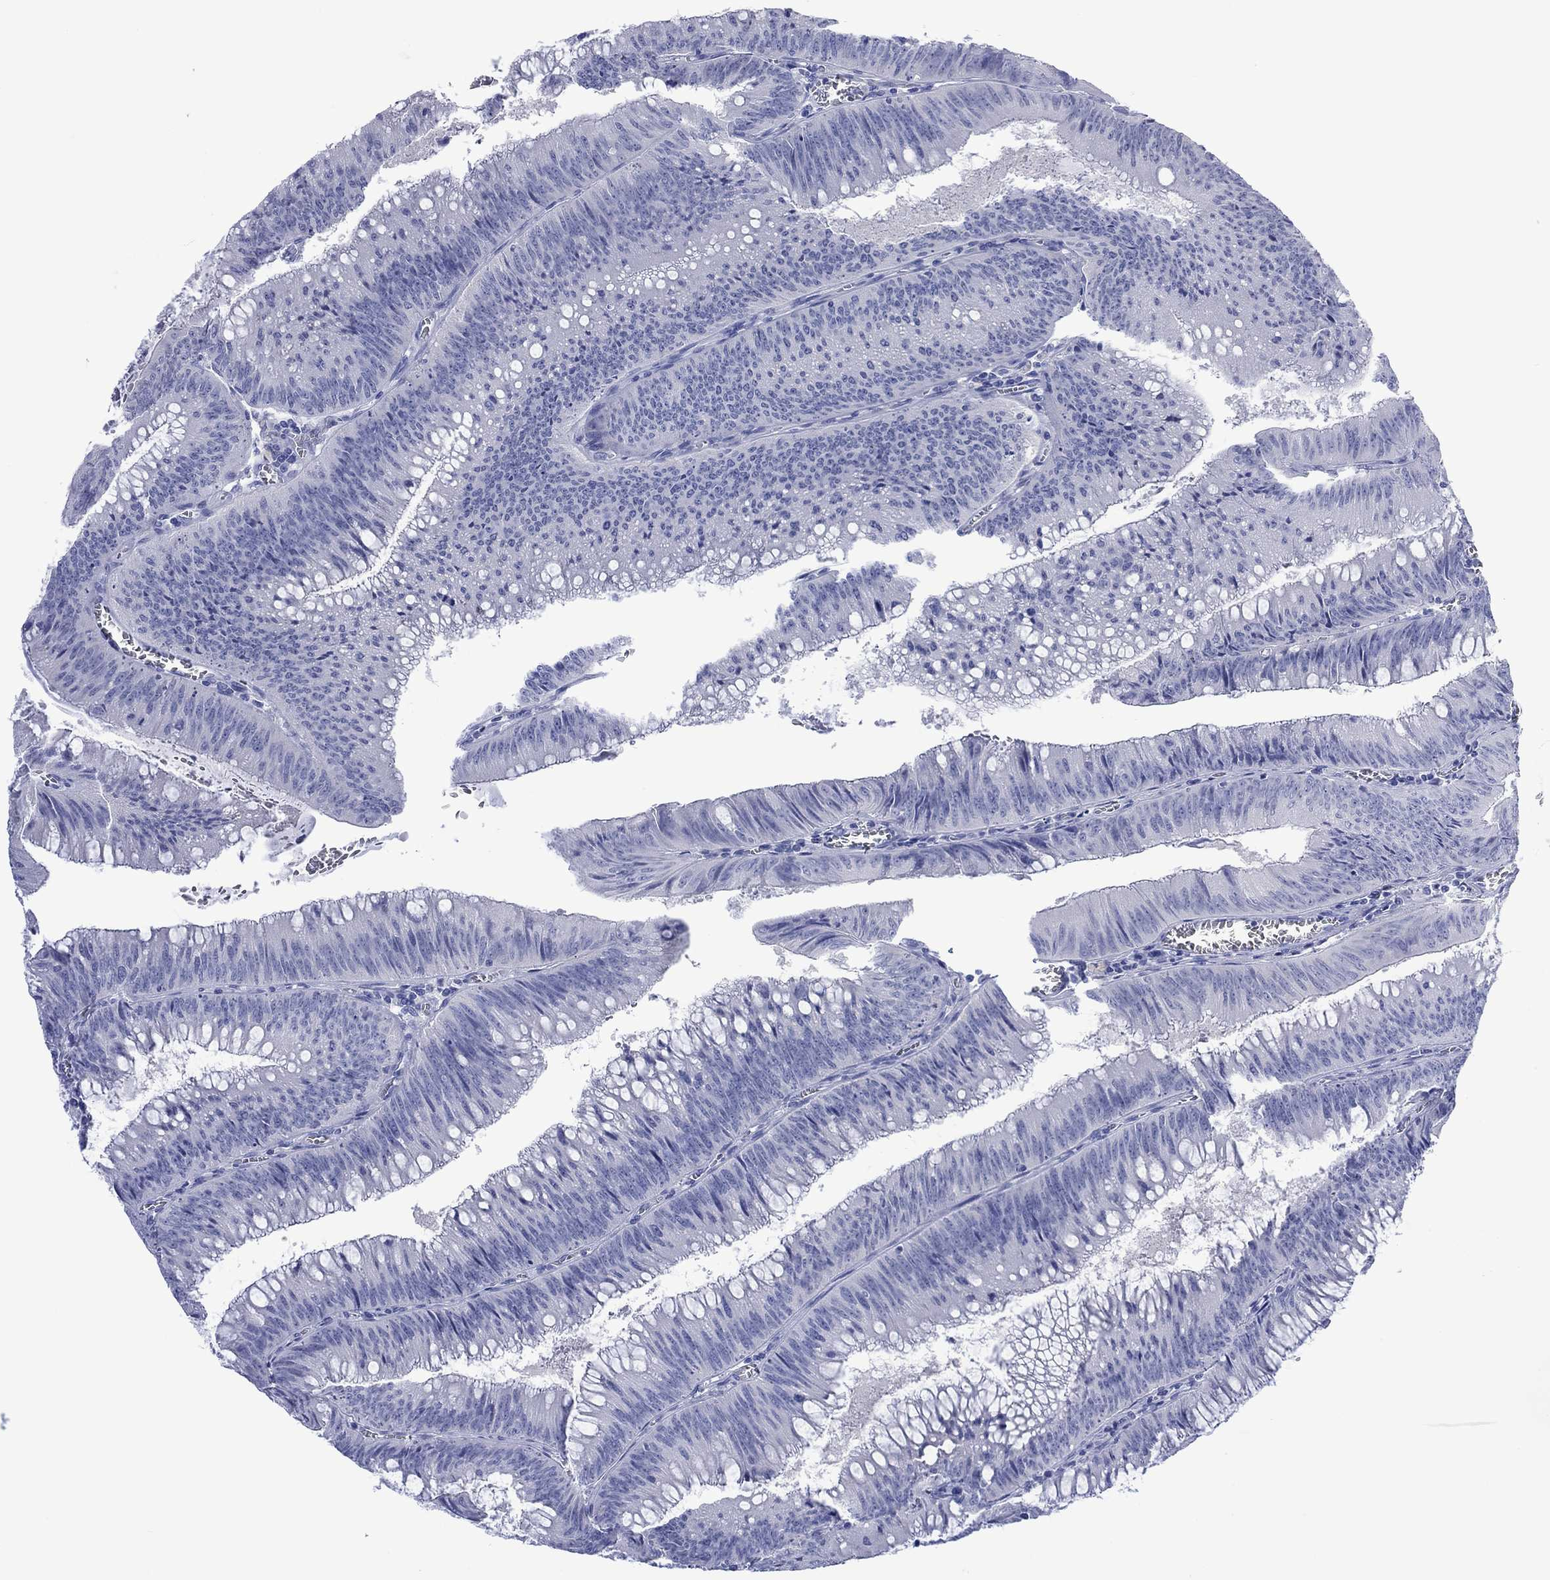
{"staining": {"intensity": "negative", "quantity": "none", "location": "none"}, "tissue": "colorectal cancer", "cell_type": "Tumor cells", "image_type": "cancer", "snomed": [{"axis": "morphology", "description": "Adenocarcinoma, NOS"}, {"axis": "topography", "description": "Rectum"}], "caption": "Immunohistochemistry (IHC) image of human colorectal cancer (adenocarcinoma) stained for a protein (brown), which shows no staining in tumor cells. Nuclei are stained in blue.", "gene": "MLANA", "patient": {"sex": "female", "age": 72}}